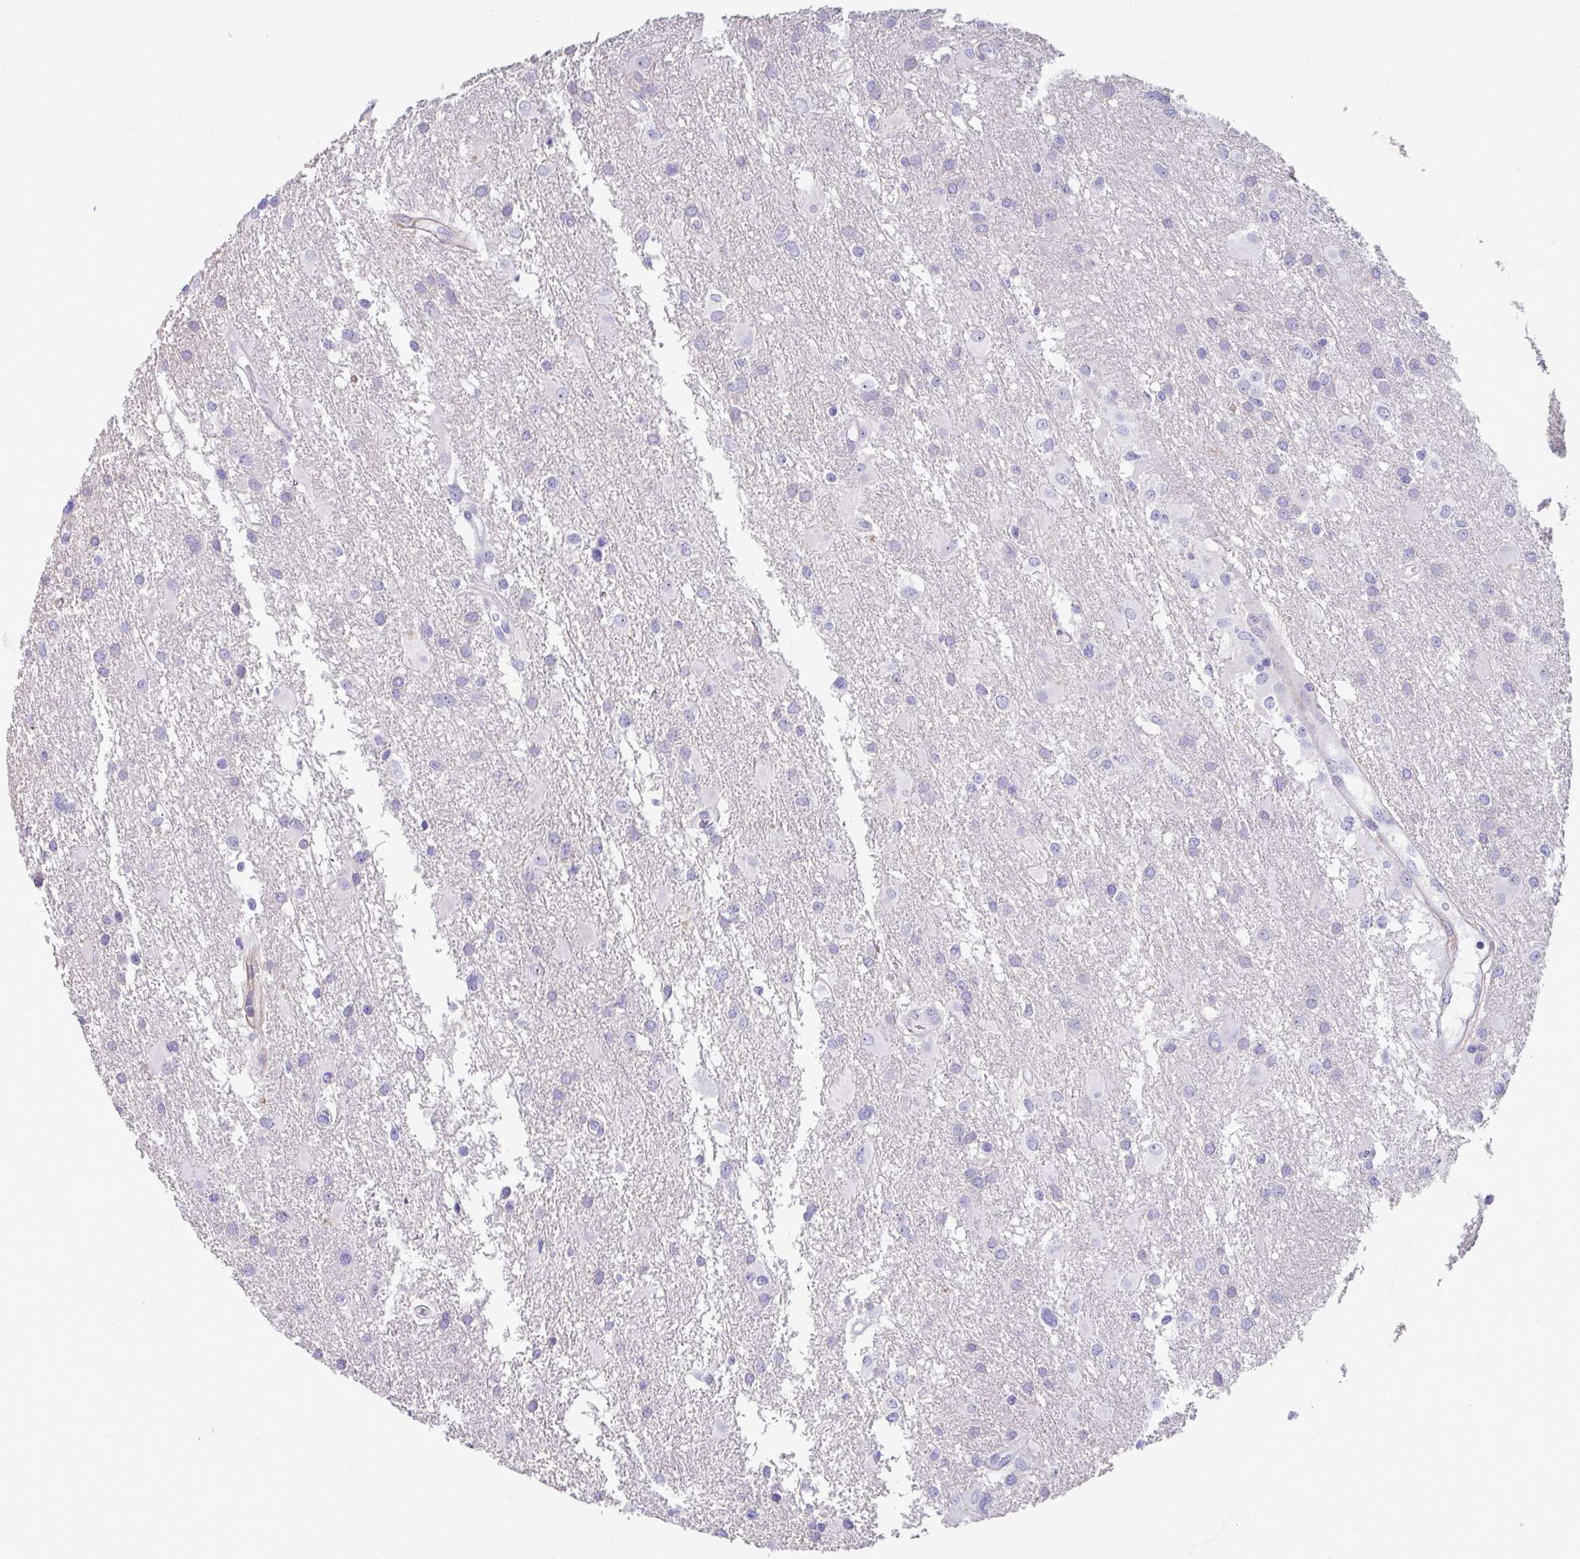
{"staining": {"intensity": "negative", "quantity": "none", "location": "none"}, "tissue": "glioma", "cell_type": "Tumor cells", "image_type": "cancer", "snomed": [{"axis": "morphology", "description": "Glioma, malignant, High grade"}, {"axis": "topography", "description": "Brain"}], "caption": "An IHC image of malignant glioma (high-grade) is shown. There is no staining in tumor cells of malignant glioma (high-grade).", "gene": "LHFPL6", "patient": {"sex": "male", "age": 53}}